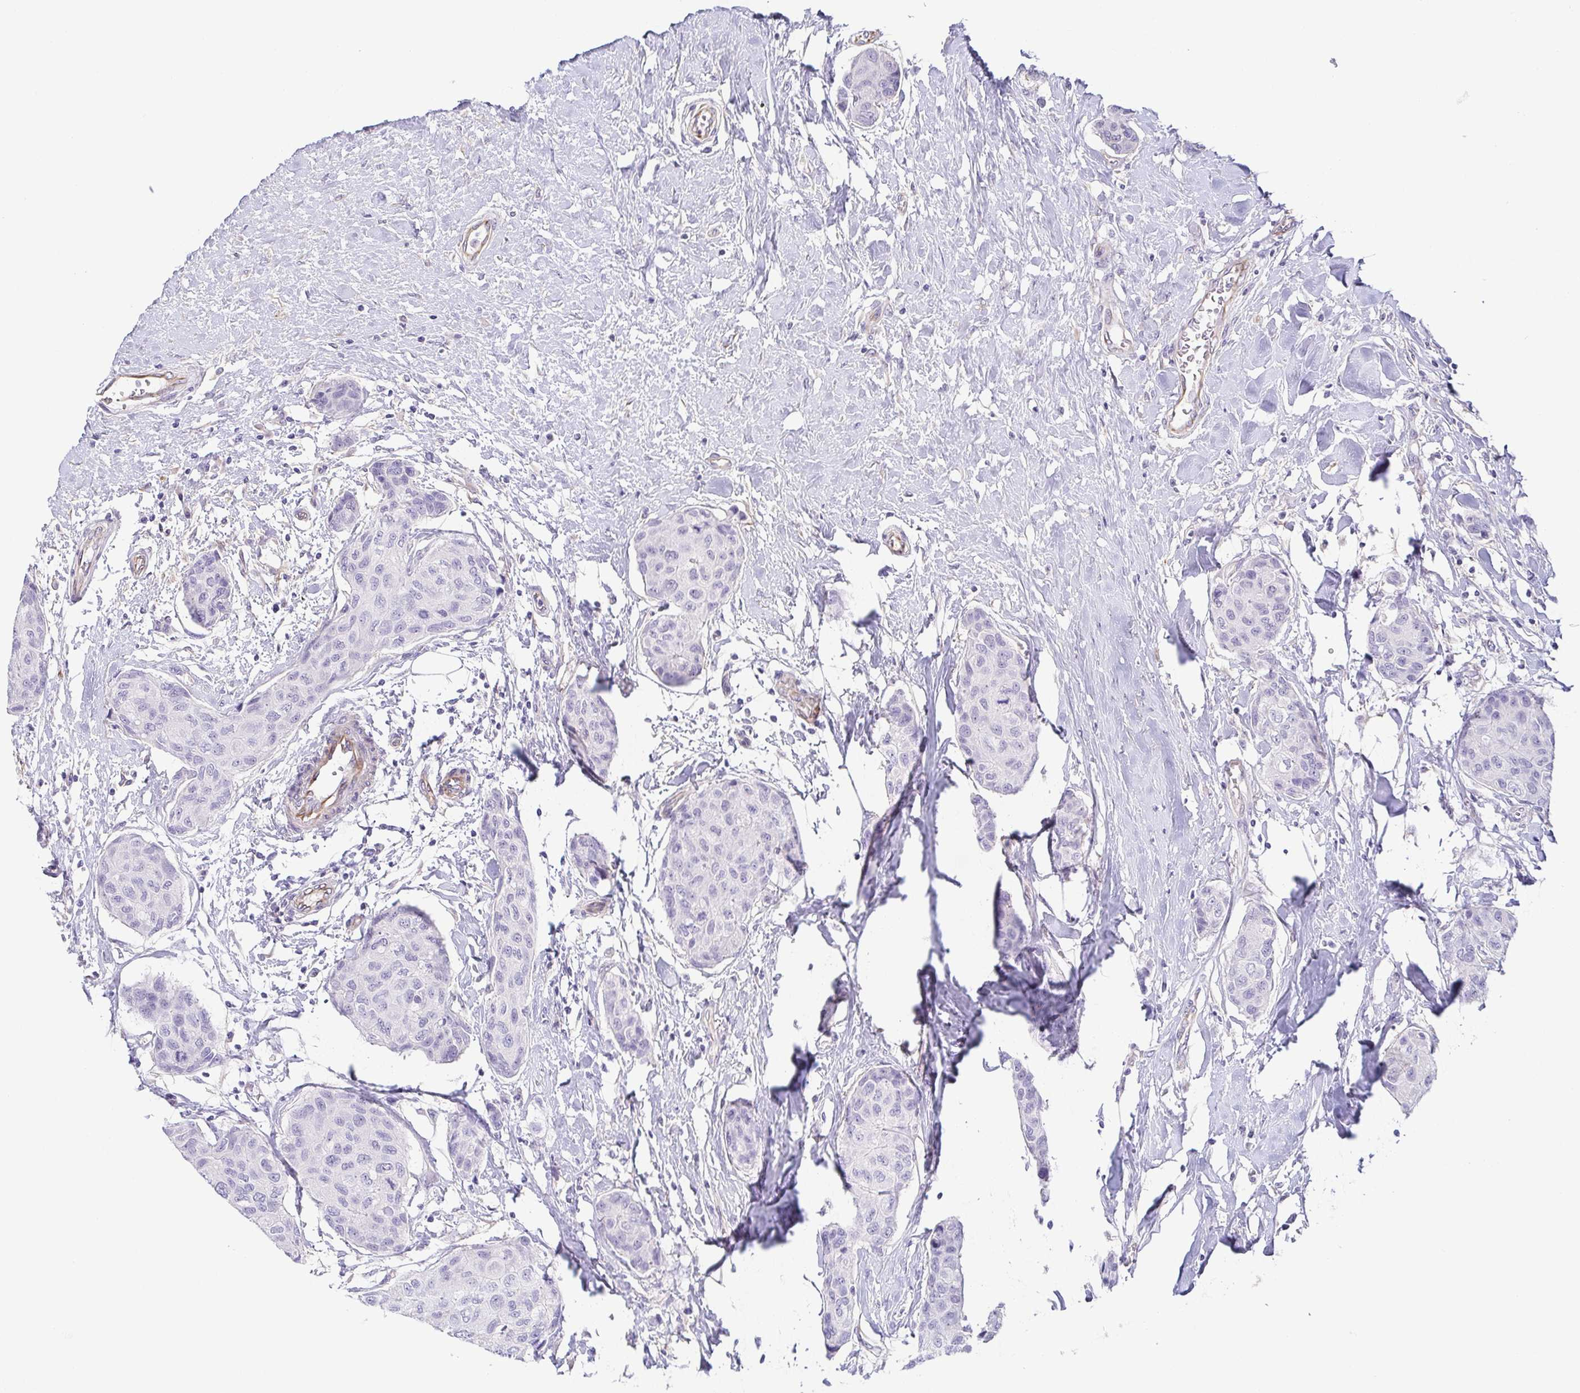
{"staining": {"intensity": "negative", "quantity": "none", "location": "none"}, "tissue": "breast cancer", "cell_type": "Tumor cells", "image_type": "cancer", "snomed": [{"axis": "morphology", "description": "Duct carcinoma"}, {"axis": "topography", "description": "Breast"}], "caption": "Tumor cells show no significant staining in breast cancer (intraductal carcinoma).", "gene": "COL17A1", "patient": {"sex": "female", "age": 80}}